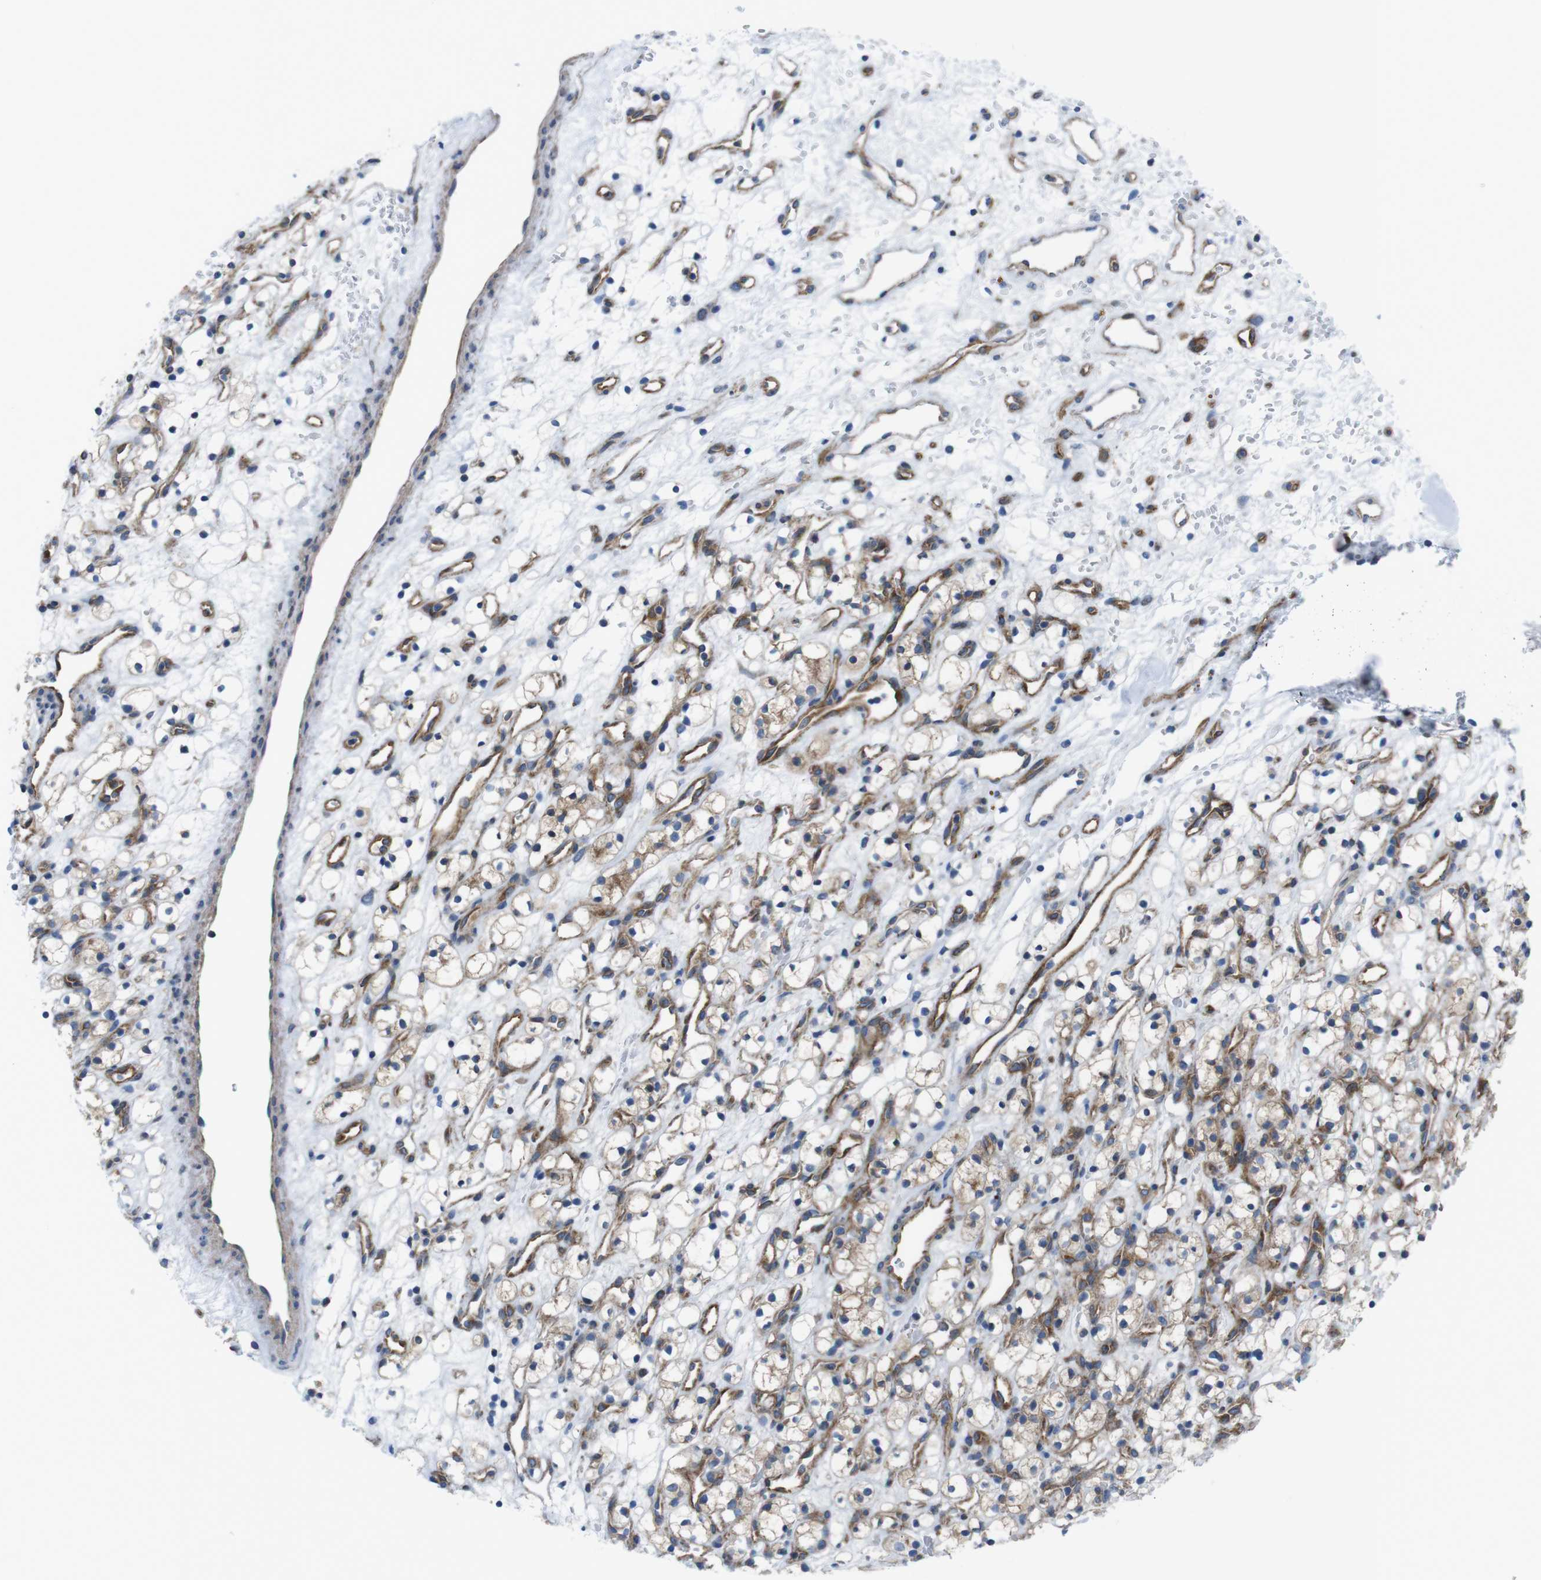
{"staining": {"intensity": "moderate", "quantity": "25%-75%", "location": "cytoplasmic/membranous"}, "tissue": "renal cancer", "cell_type": "Tumor cells", "image_type": "cancer", "snomed": [{"axis": "morphology", "description": "Adenocarcinoma, NOS"}, {"axis": "topography", "description": "Kidney"}], "caption": "Renal cancer (adenocarcinoma) tissue demonstrates moderate cytoplasmic/membranous staining in about 25%-75% of tumor cells", "gene": "DIAPH2", "patient": {"sex": "female", "age": 60}}